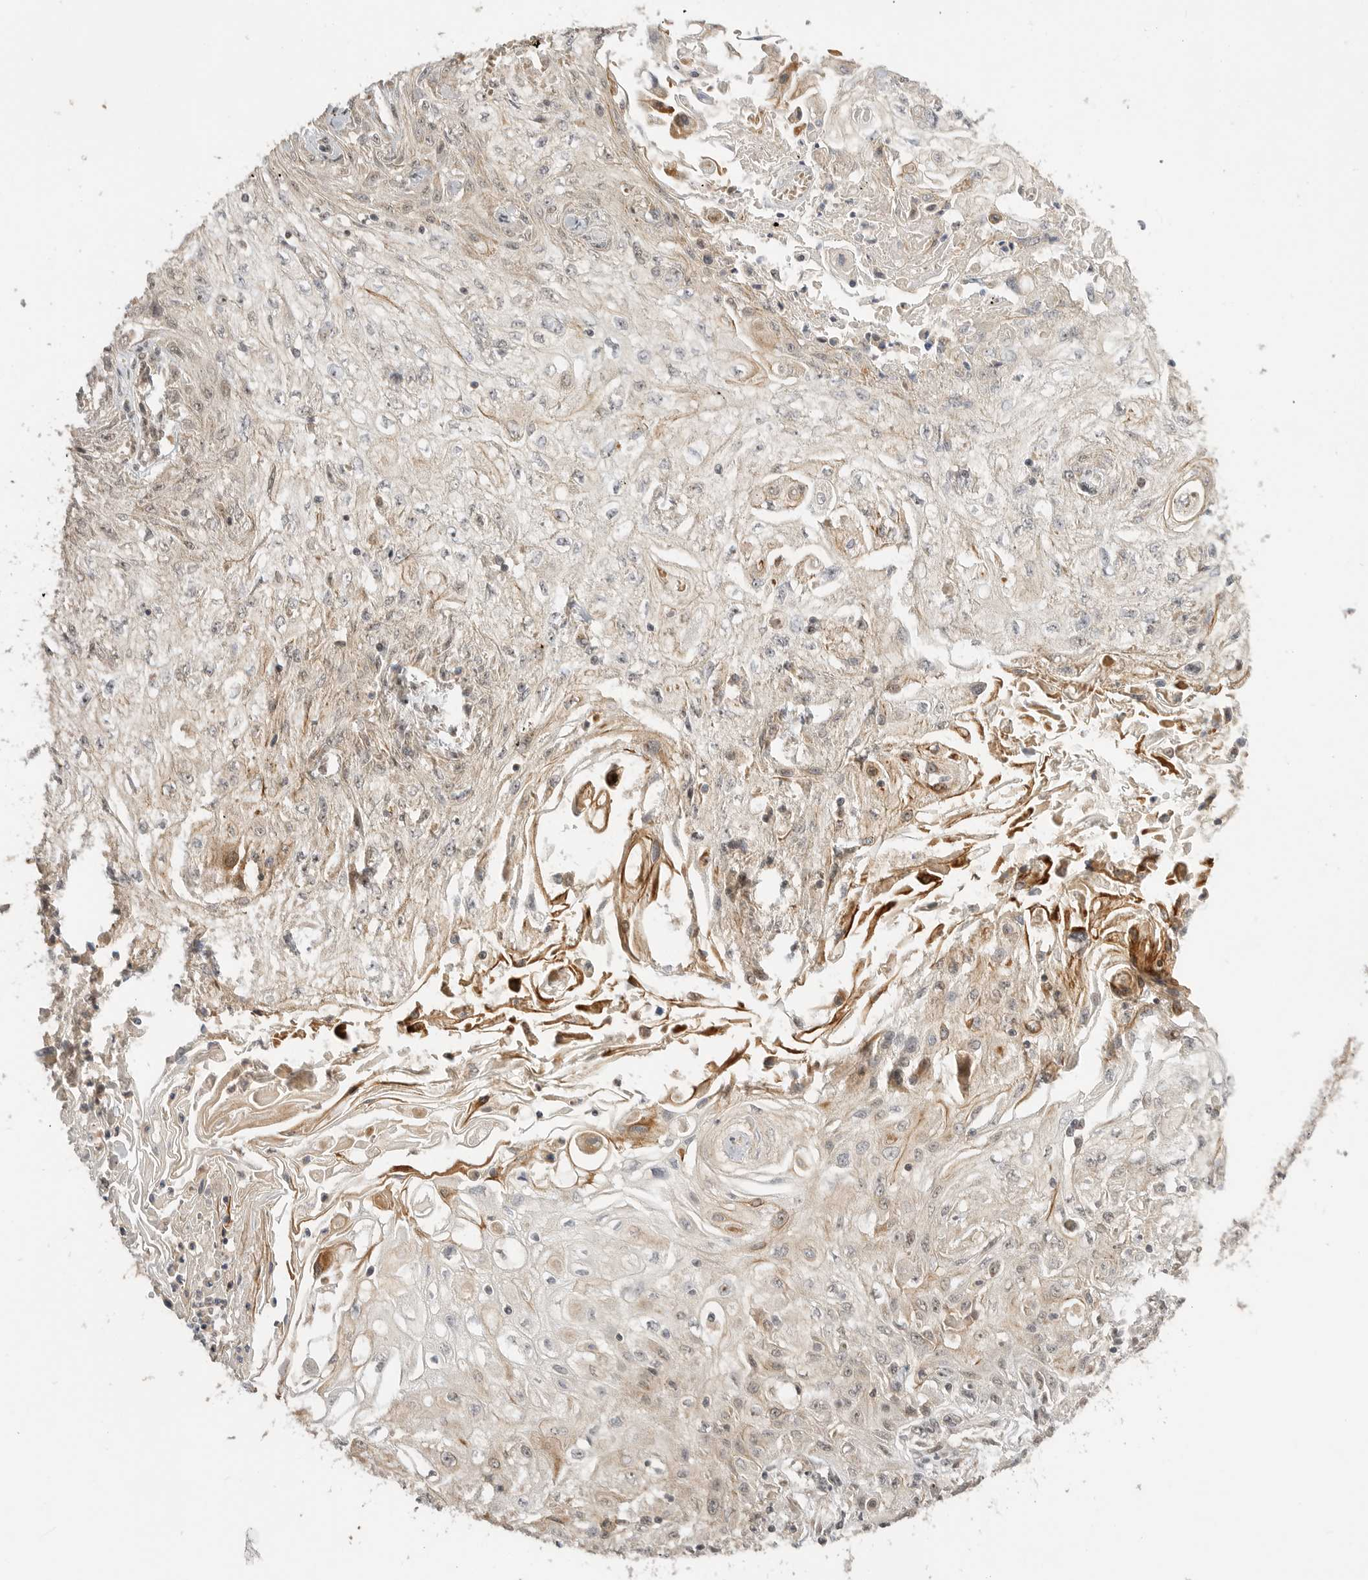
{"staining": {"intensity": "weak", "quantity": "<25%", "location": "cytoplasmic/membranous"}, "tissue": "skin cancer", "cell_type": "Tumor cells", "image_type": "cancer", "snomed": [{"axis": "morphology", "description": "Squamous cell carcinoma, NOS"}, {"axis": "morphology", "description": "Squamous cell carcinoma, metastatic, NOS"}, {"axis": "topography", "description": "Skin"}, {"axis": "topography", "description": "Lymph node"}], "caption": "Immunohistochemistry (IHC) photomicrograph of neoplastic tissue: skin cancer (metastatic squamous cell carcinoma) stained with DAB exhibits no significant protein positivity in tumor cells.", "gene": "ALKAL1", "patient": {"sex": "male", "age": 75}}